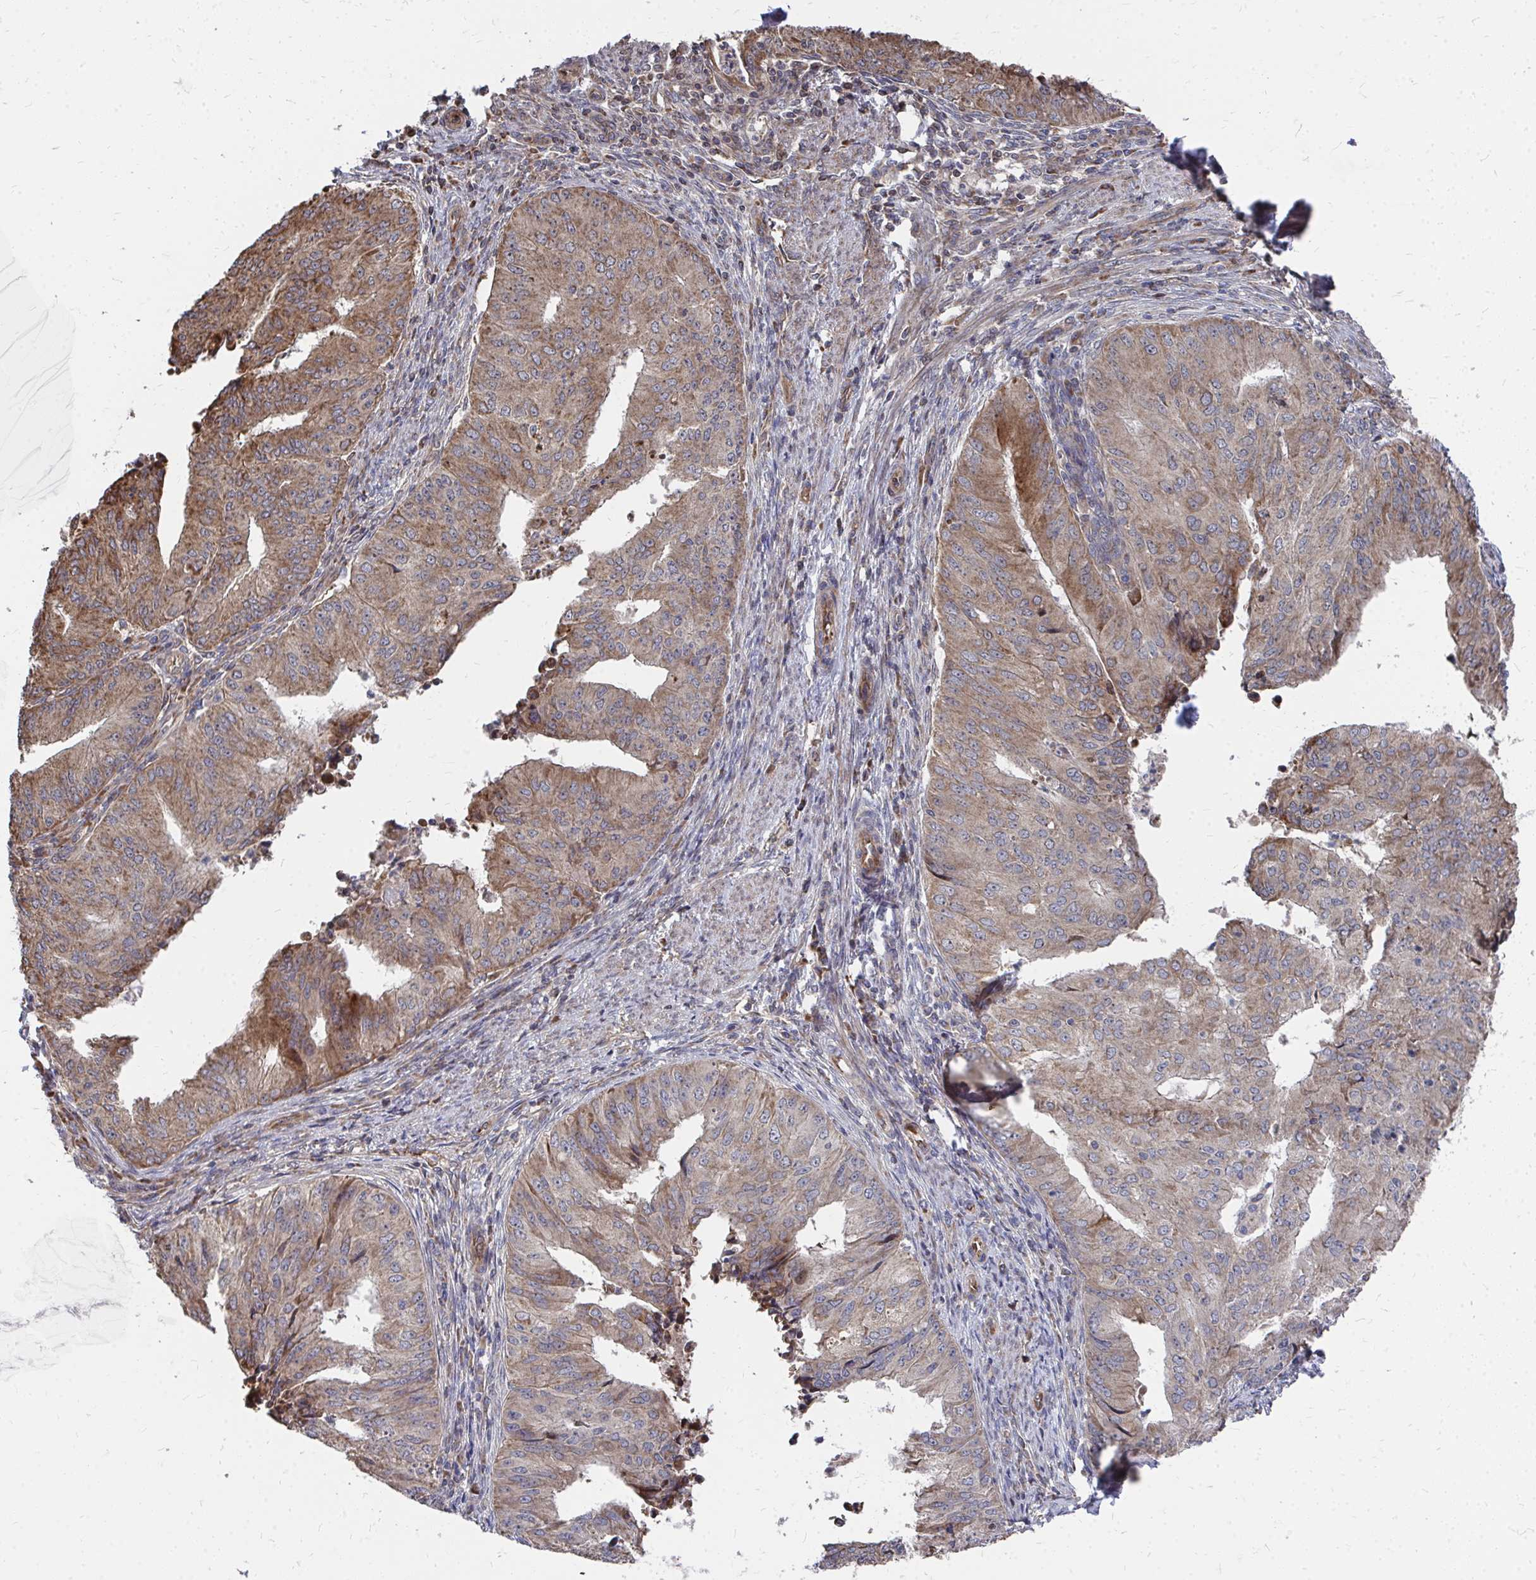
{"staining": {"intensity": "moderate", "quantity": ">75%", "location": "cytoplasmic/membranous"}, "tissue": "endometrial cancer", "cell_type": "Tumor cells", "image_type": "cancer", "snomed": [{"axis": "morphology", "description": "Adenocarcinoma, NOS"}, {"axis": "topography", "description": "Endometrium"}], "caption": "This is a histology image of immunohistochemistry (IHC) staining of endometrial cancer (adenocarcinoma), which shows moderate positivity in the cytoplasmic/membranous of tumor cells.", "gene": "FAM89A", "patient": {"sex": "female", "age": 50}}